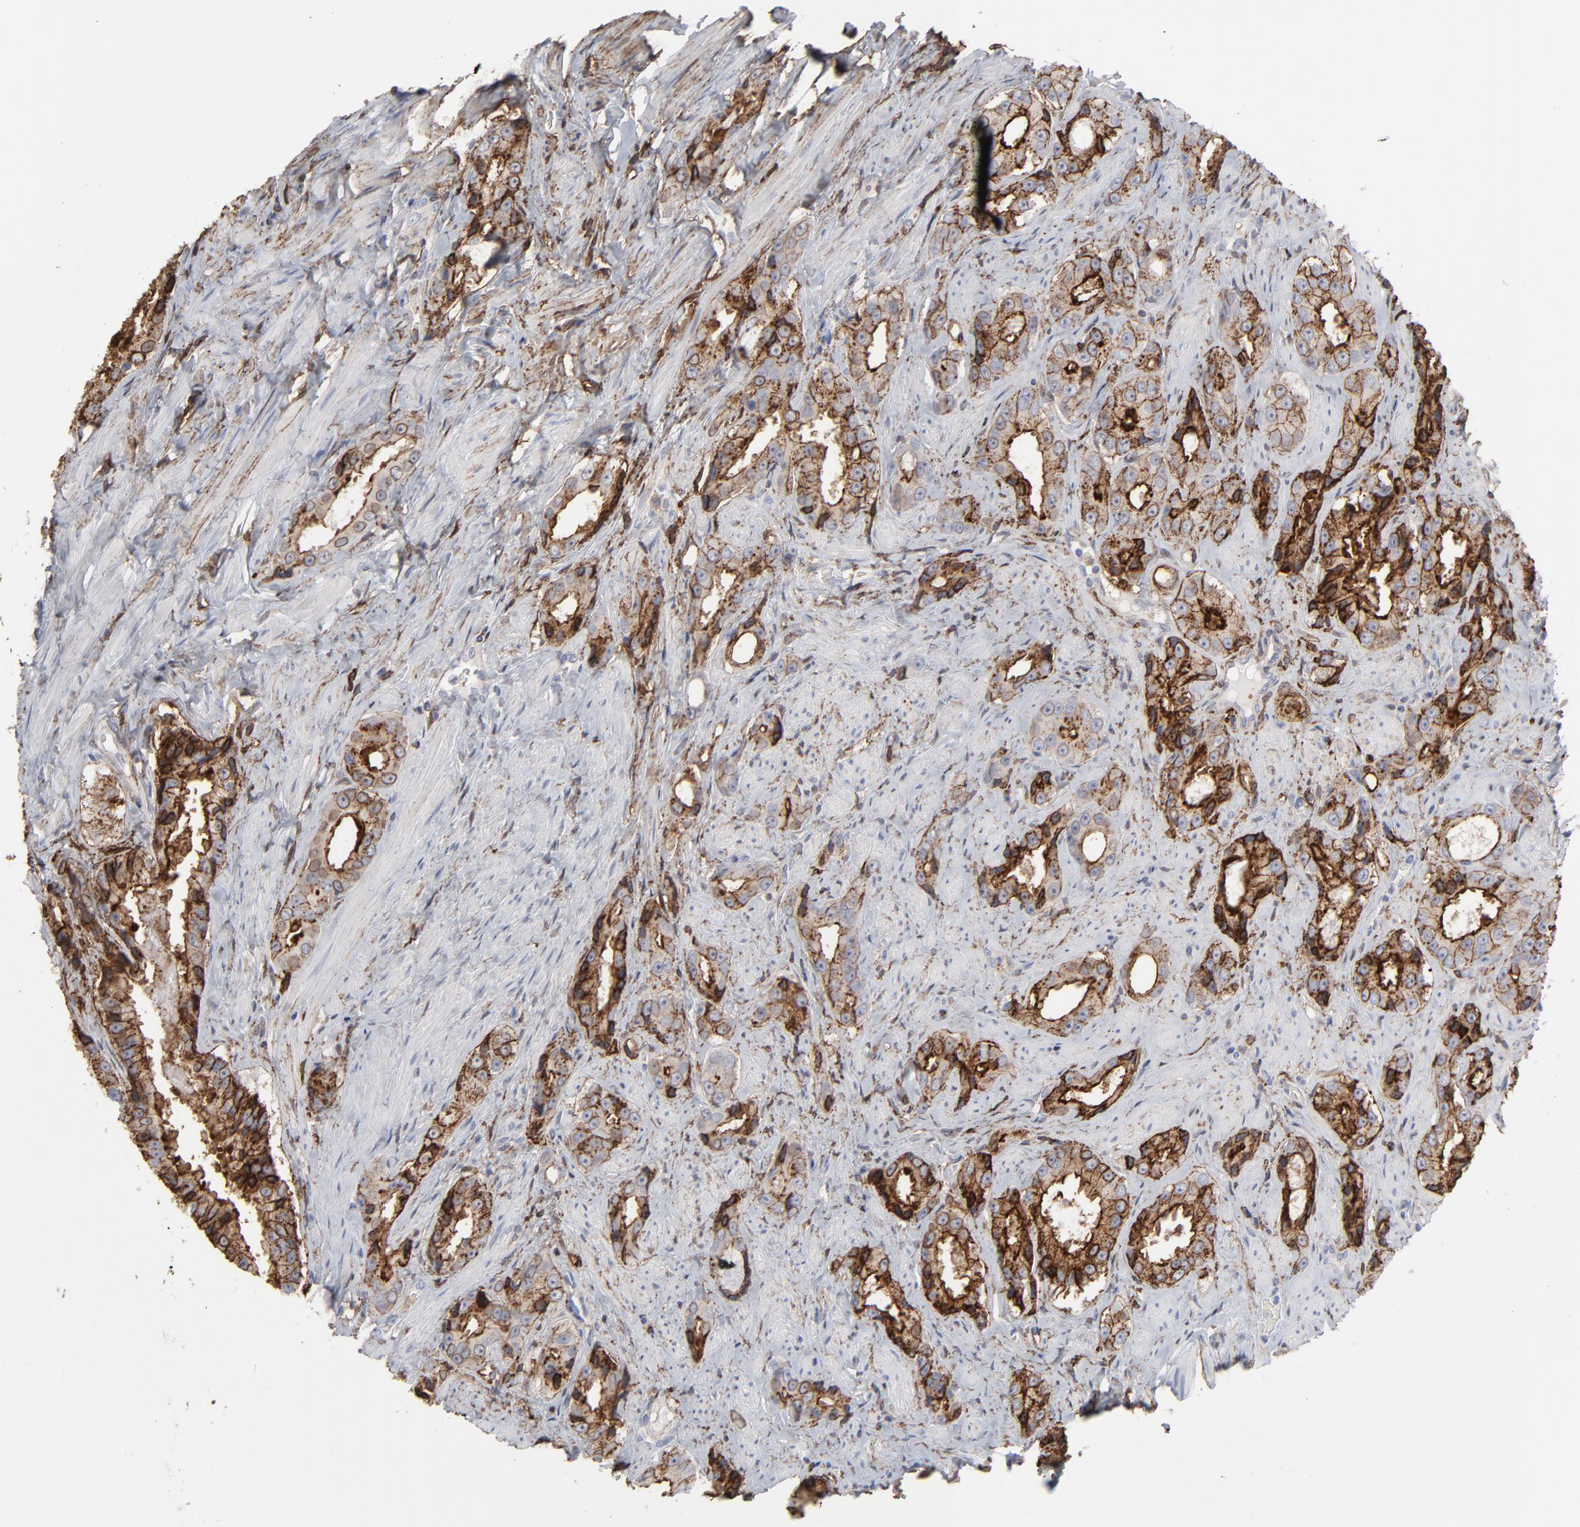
{"staining": {"intensity": "moderate", "quantity": ">75%", "location": "cytoplasmic/membranous"}, "tissue": "prostate cancer", "cell_type": "Tumor cells", "image_type": "cancer", "snomed": [{"axis": "morphology", "description": "Adenocarcinoma, Medium grade"}, {"axis": "topography", "description": "Prostate"}], "caption": "Protein expression analysis of human prostate cancer reveals moderate cytoplasmic/membranous expression in about >75% of tumor cells.", "gene": "ANXA5", "patient": {"sex": "male", "age": 60}}